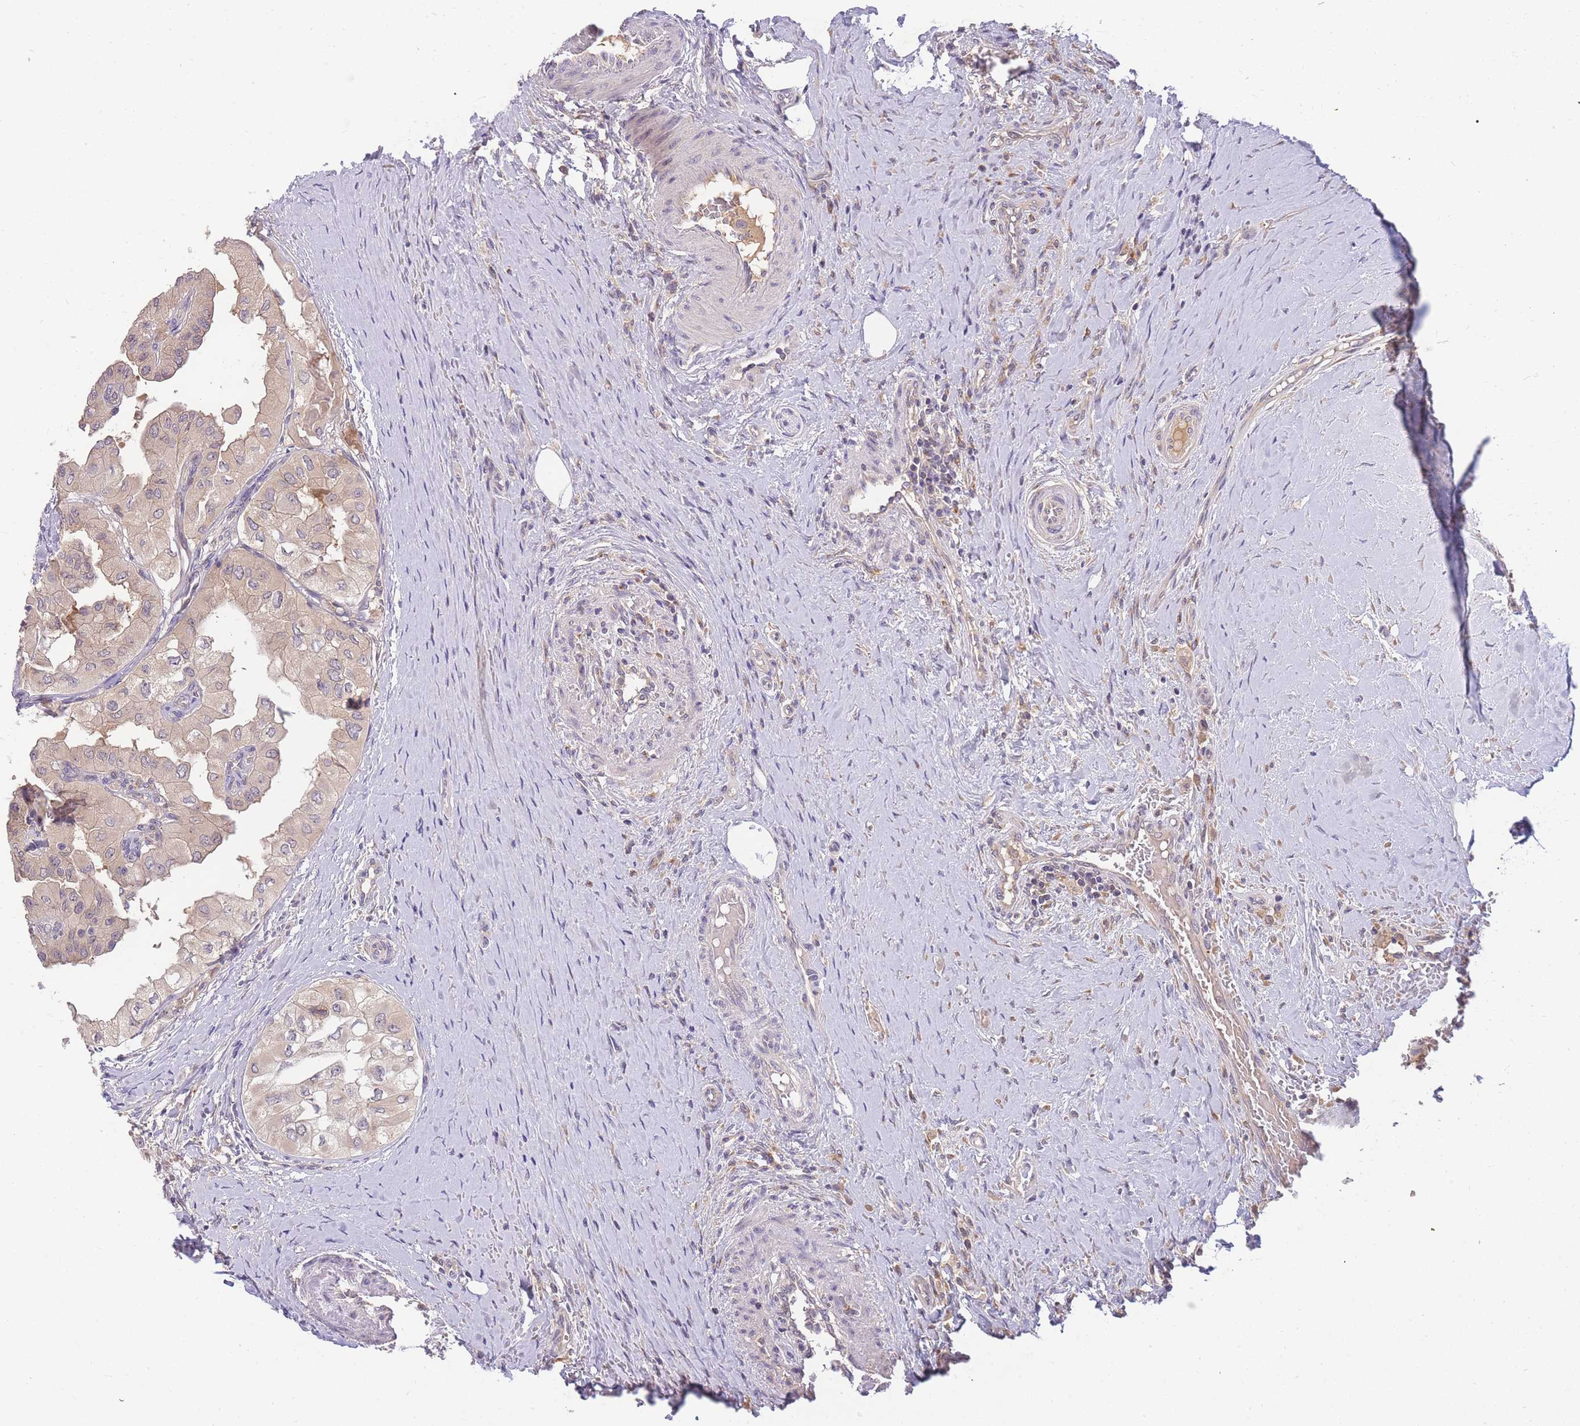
{"staining": {"intensity": "negative", "quantity": "none", "location": "none"}, "tissue": "thyroid cancer", "cell_type": "Tumor cells", "image_type": "cancer", "snomed": [{"axis": "morphology", "description": "Papillary adenocarcinoma, NOS"}, {"axis": "topography", "description": "Thyroid gland"}], "caption": "Protein analysis of thyroid papillary adenocarcinoma exhibits no significant staining in tumor cells.", "gene": "ZNF577", "patient": {"sex": "female", "age": 59}}